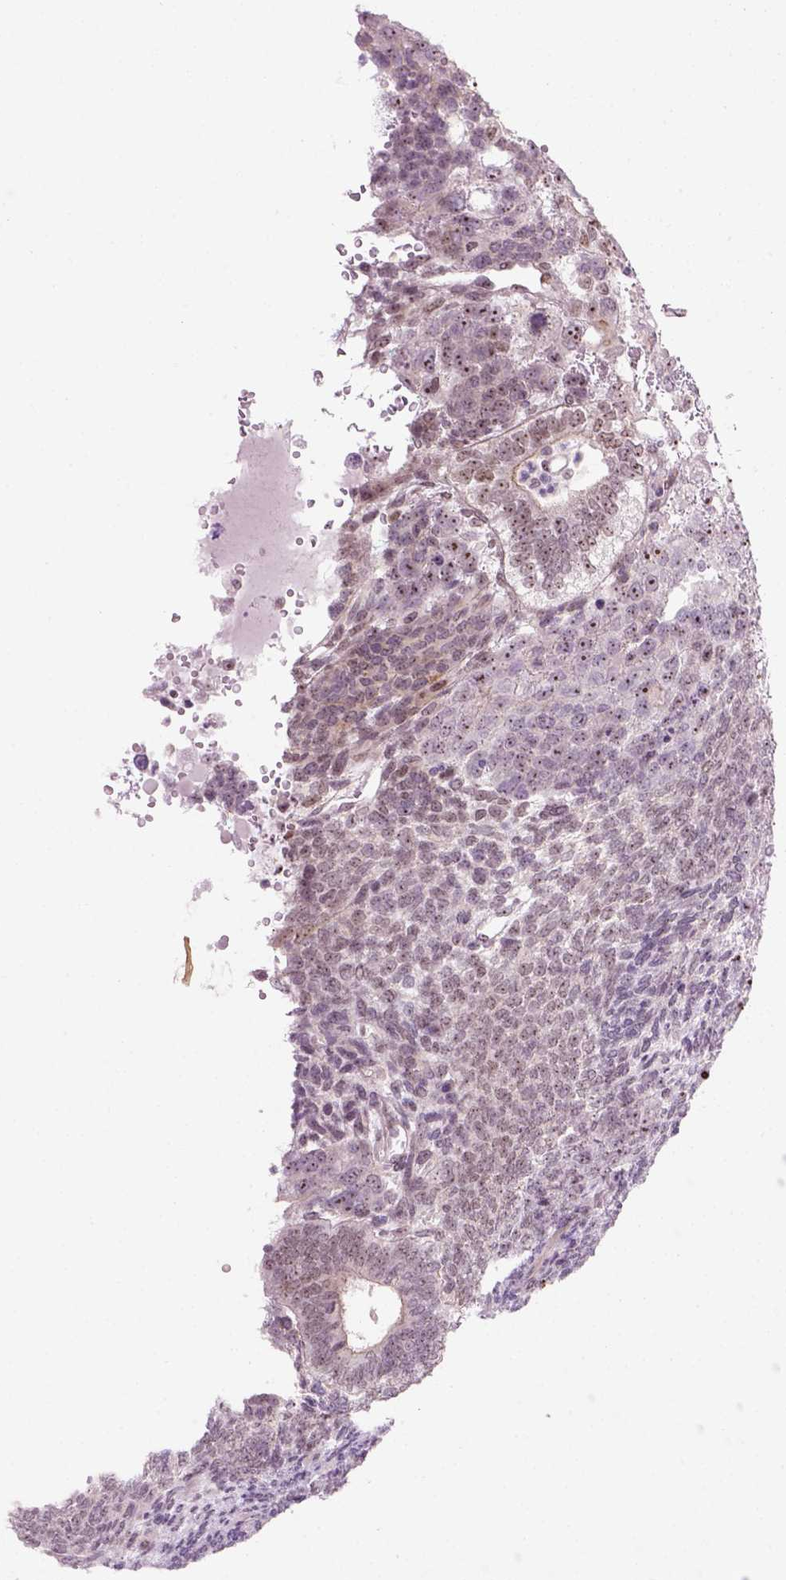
{"staining": {"intensity": "moderate", "quantity": ">75%", "location": "nuclear"}, "tissue": "testis cancer", "cell_type": "Tumor cells", "image_type": "cancer", "snomed": [{"axis": "morphology", "description": "Normal tissue, NOS"}, {"axis": "morphology", "description": "Carcinoma, Embryonal, NOS"}, {"axis": "topography", "description": "Testis"}, {"axis": "topography", "description": "Epididymis"}], "caption": "Testis embryonal carcinoma stained with a brown dye displays moderate nuclear positive staining in approximately >75% of tumor cells.", "gene": "RRS1", "patient": {"sex": "male", "age": 23}}